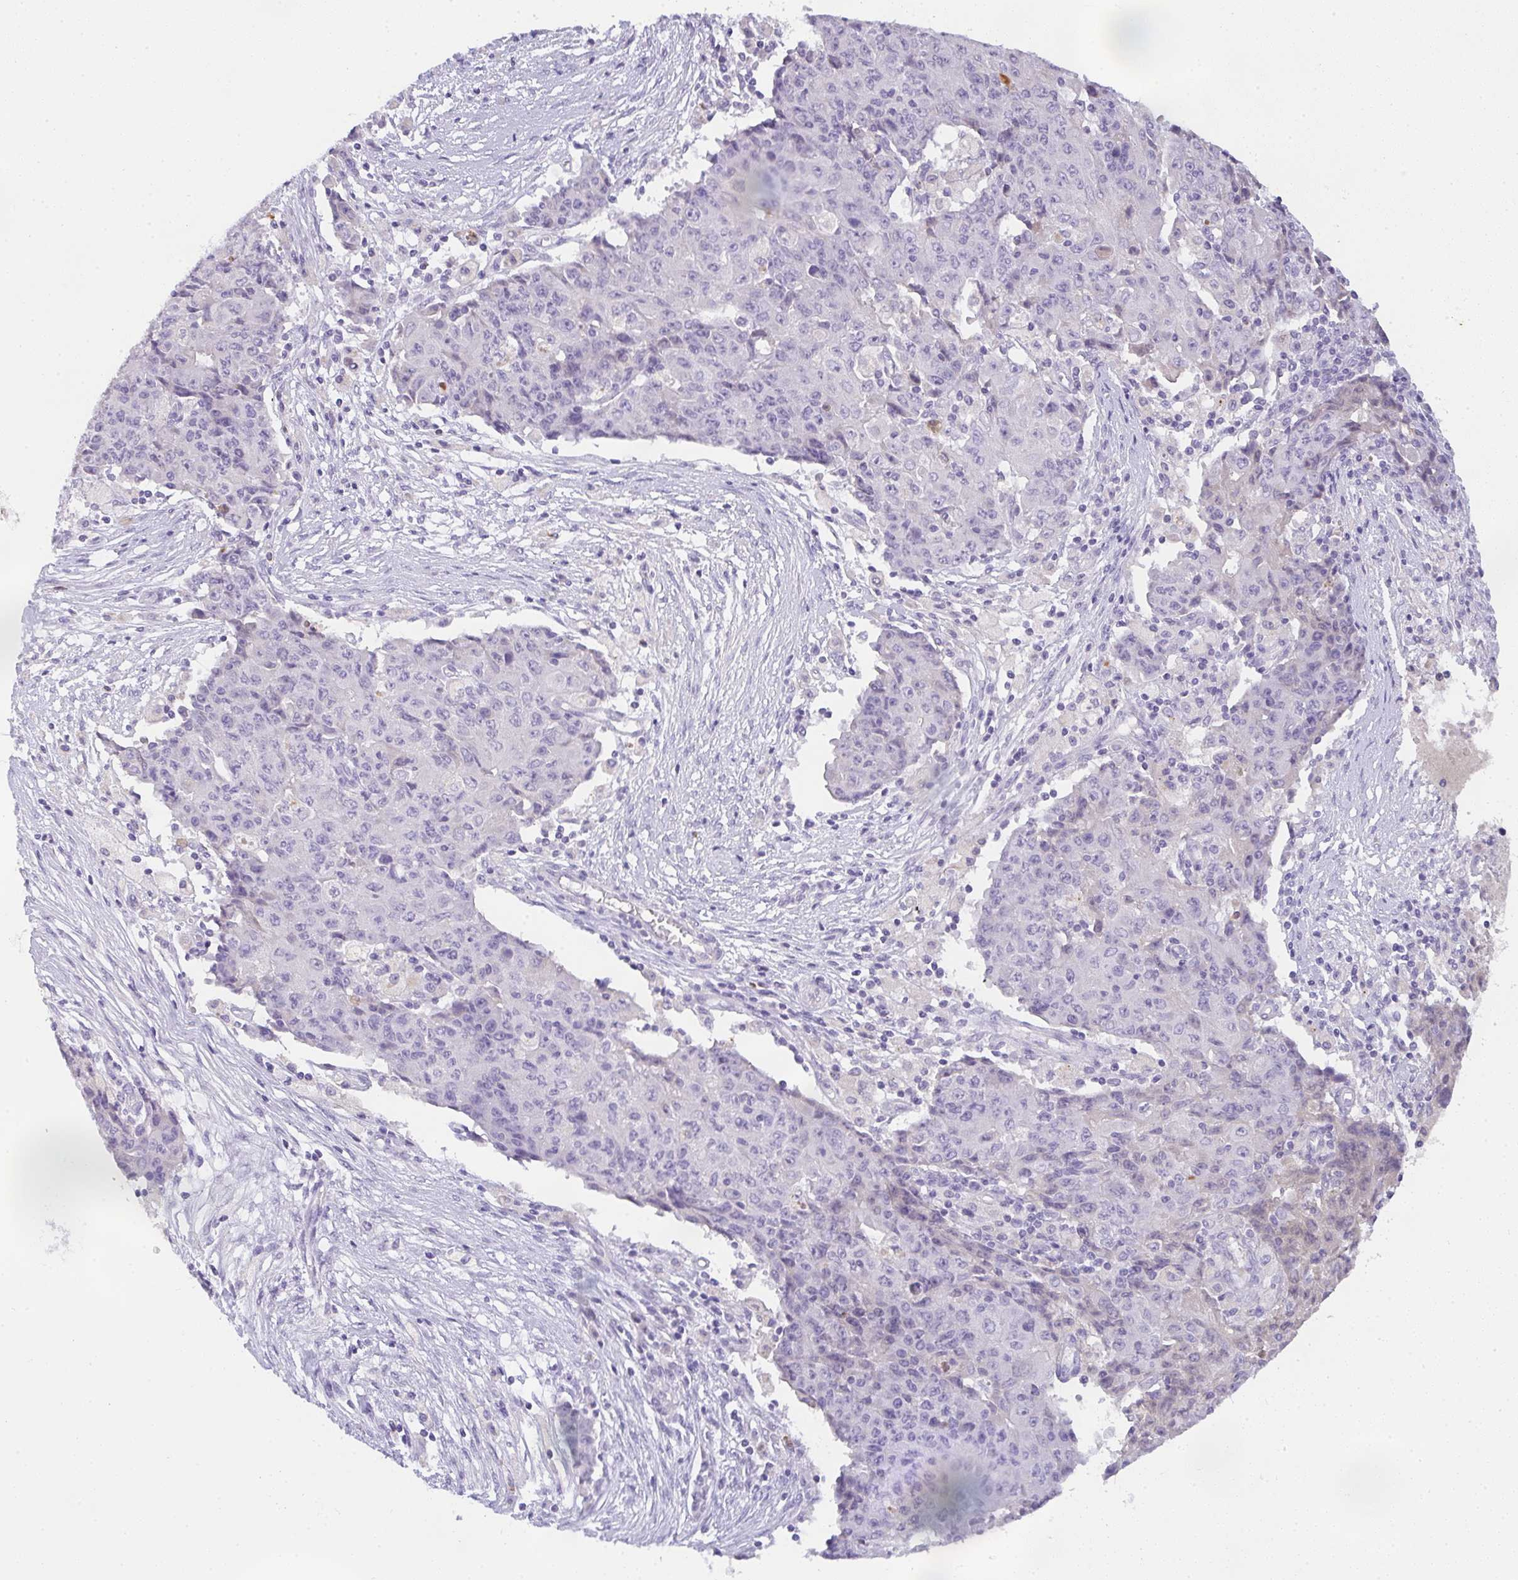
{"staining": {"intensity": "negative", "quantity": "none", "location": "none"}, "tissue": "ovarian cancer", "cell_type": "Tumor cells", "image_type": "cancer", "snomed": [{"axis": "morphology", "description": "Carcinoma, endometroid"}, {"axis": "topography", "description": "Ovary"}], "caption": "High power microscopy histopathology image of an immunohistochemistry (IHC) image of endometroid carcinoma (ovarian), revealing no significant expression in tumor cells. (DAB (3,3'-diaminobenzidine) immunohistochemistry (IHC) visualized using brightfield microscopy, high magnification).", "gene": "COX7B", "patient": {"sex": "female", "age": 42}}